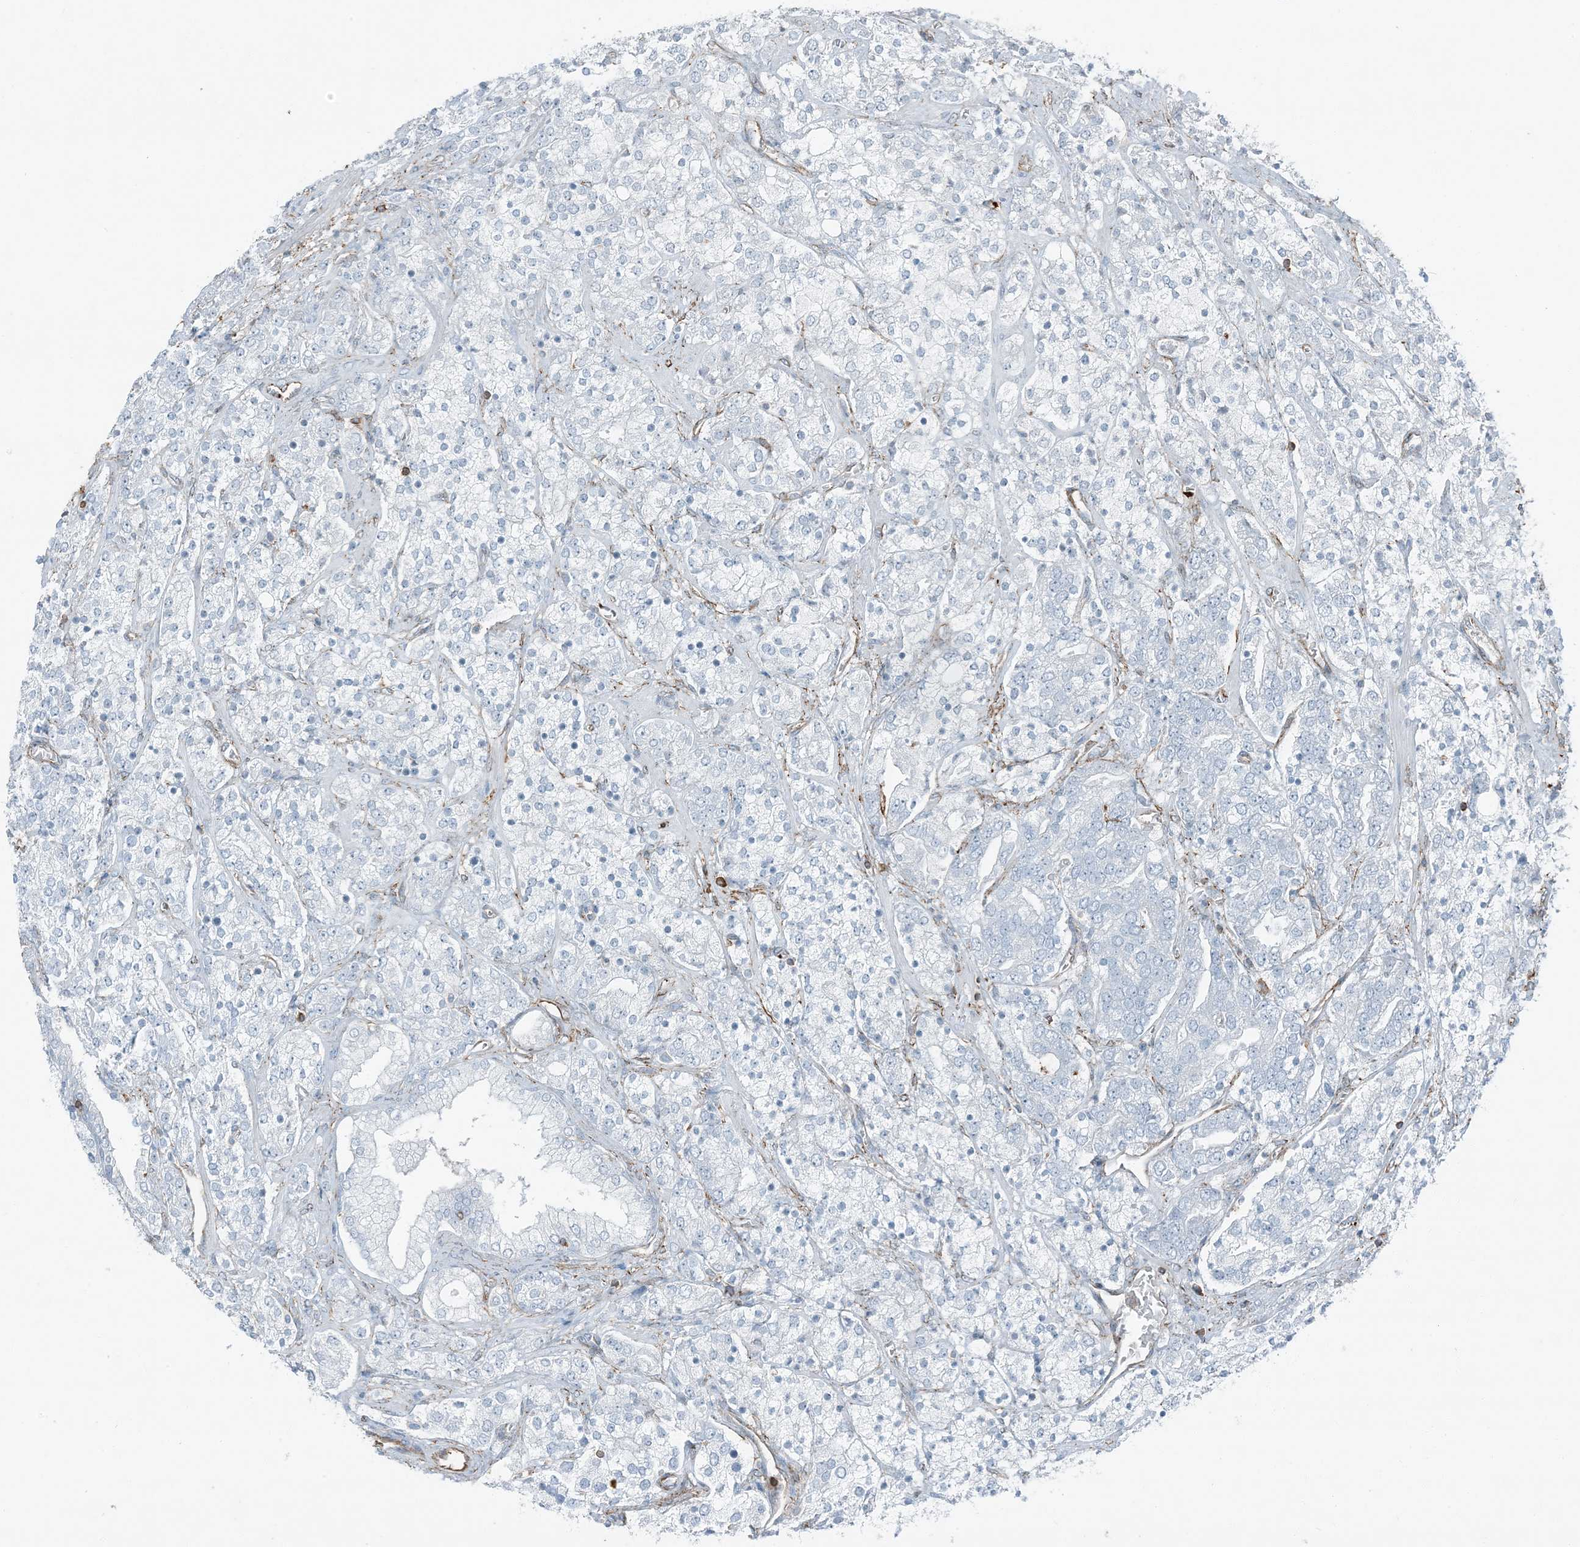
{"staining": {"intensity": "negative", "quantity": "none", "location": "none"}, "tissue": "prostate cancer", "cell_type": "Tumor cells", "image_type": "cancer", "snomed": [{"axis": "morphology", "description": "Adenocarcinoma, High grade"}, {"axis": "topography", "description": "Prostate"}], "caption": "The histopathology image demonstrates no significant expression in tumor cells of prostate high-grade adenocarcinoma.", "gene": "APOBEC3C", "patient": {"sex": "male", "age": 71}}